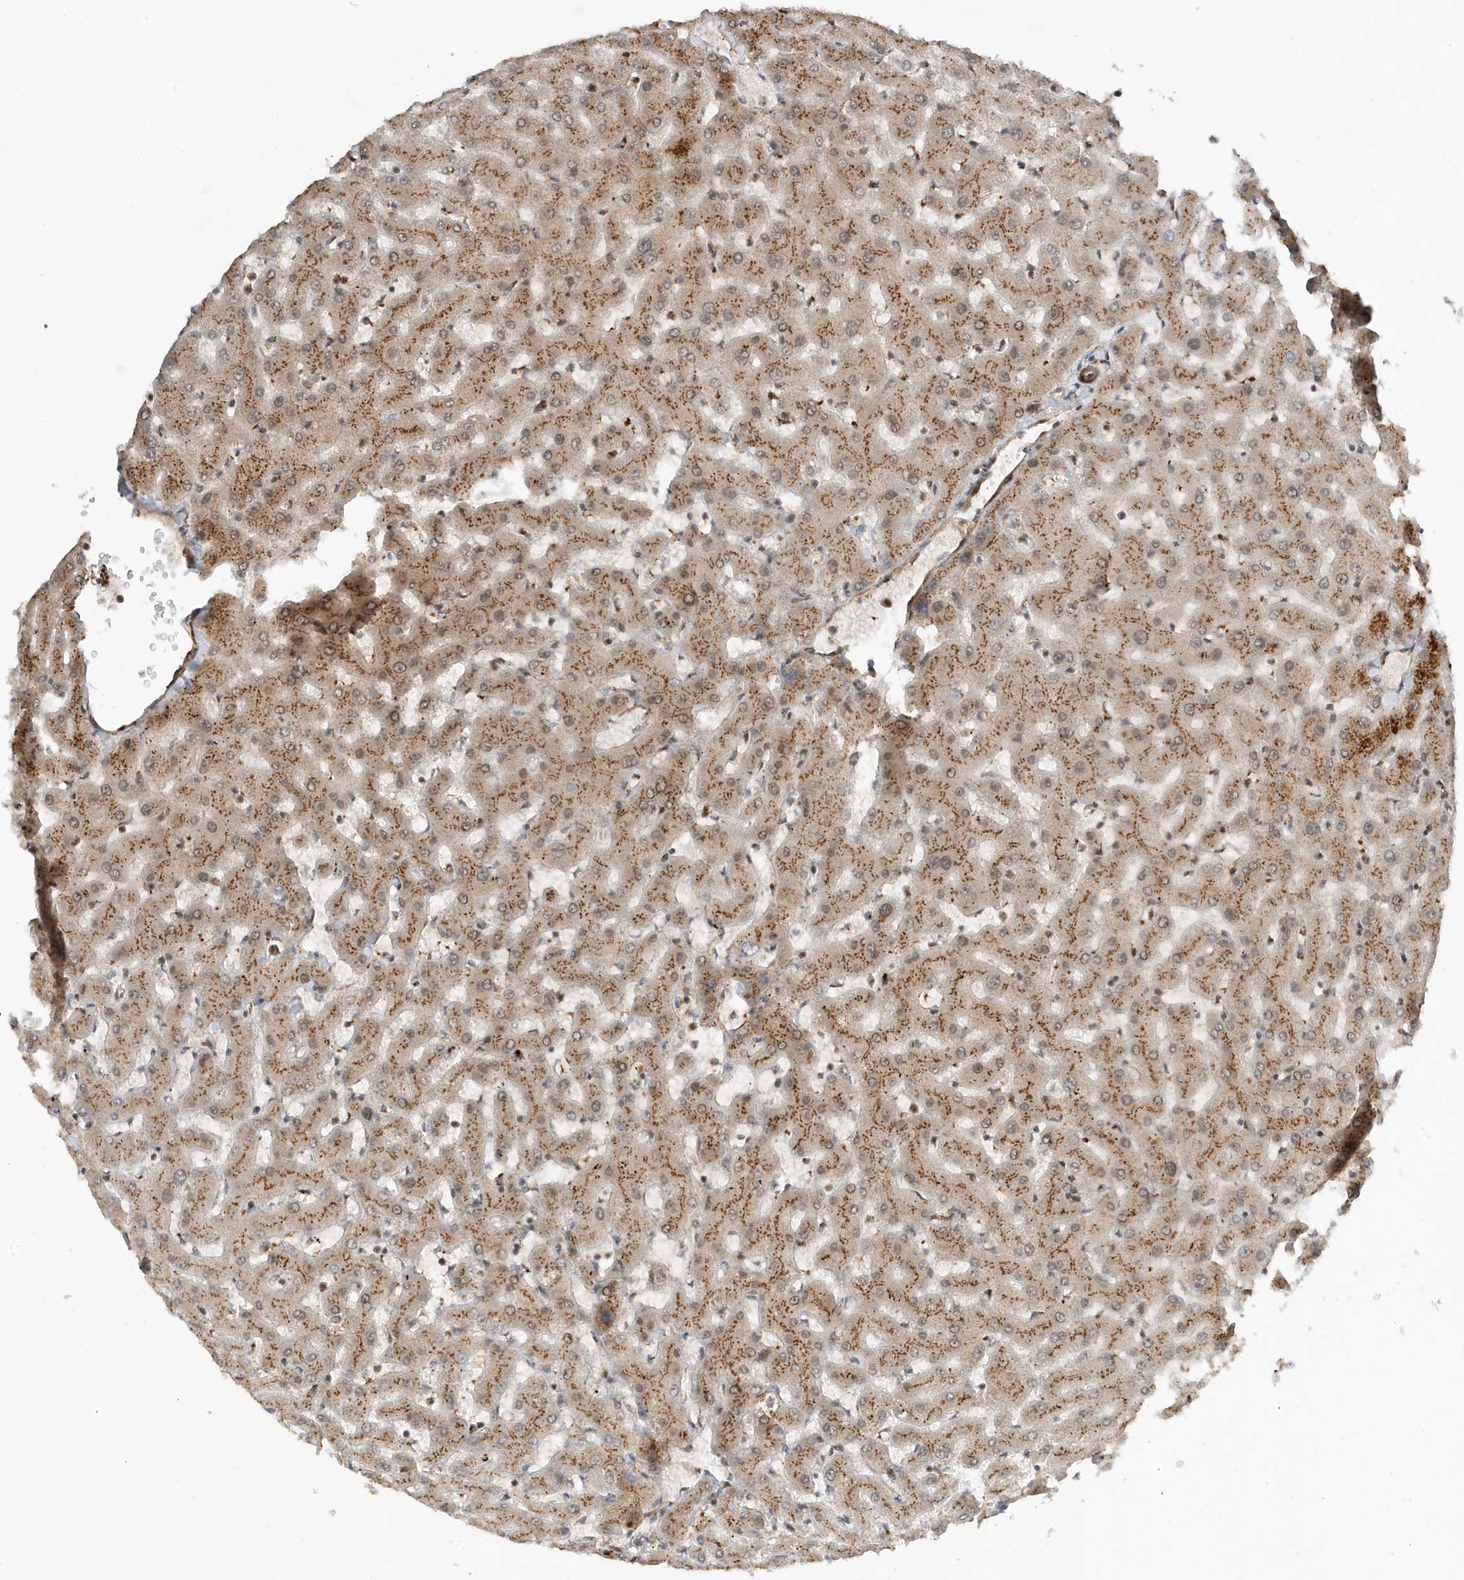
{"staining": {"intensity": "weak", "quantity": "25%-75%", "location": "cytoplasmic/membranous,nuclear"}, "tissue": "liver", "cell_type": "Cholangiocytes", "image_type": "normal", "snomed": [{"axis": "morphology", "description": "Normal tissue, NOS"}, {"axis": "topography", "description": "Liver"}], "caption": "This is a micrograph of immunohistochemistry staining of normal liver, which shows weak staining in the cytoplasmic/membranous,nuclear of cholangiocytes.", "gene": "MAST3", "patient": {"sex": "female", "age": 63}}